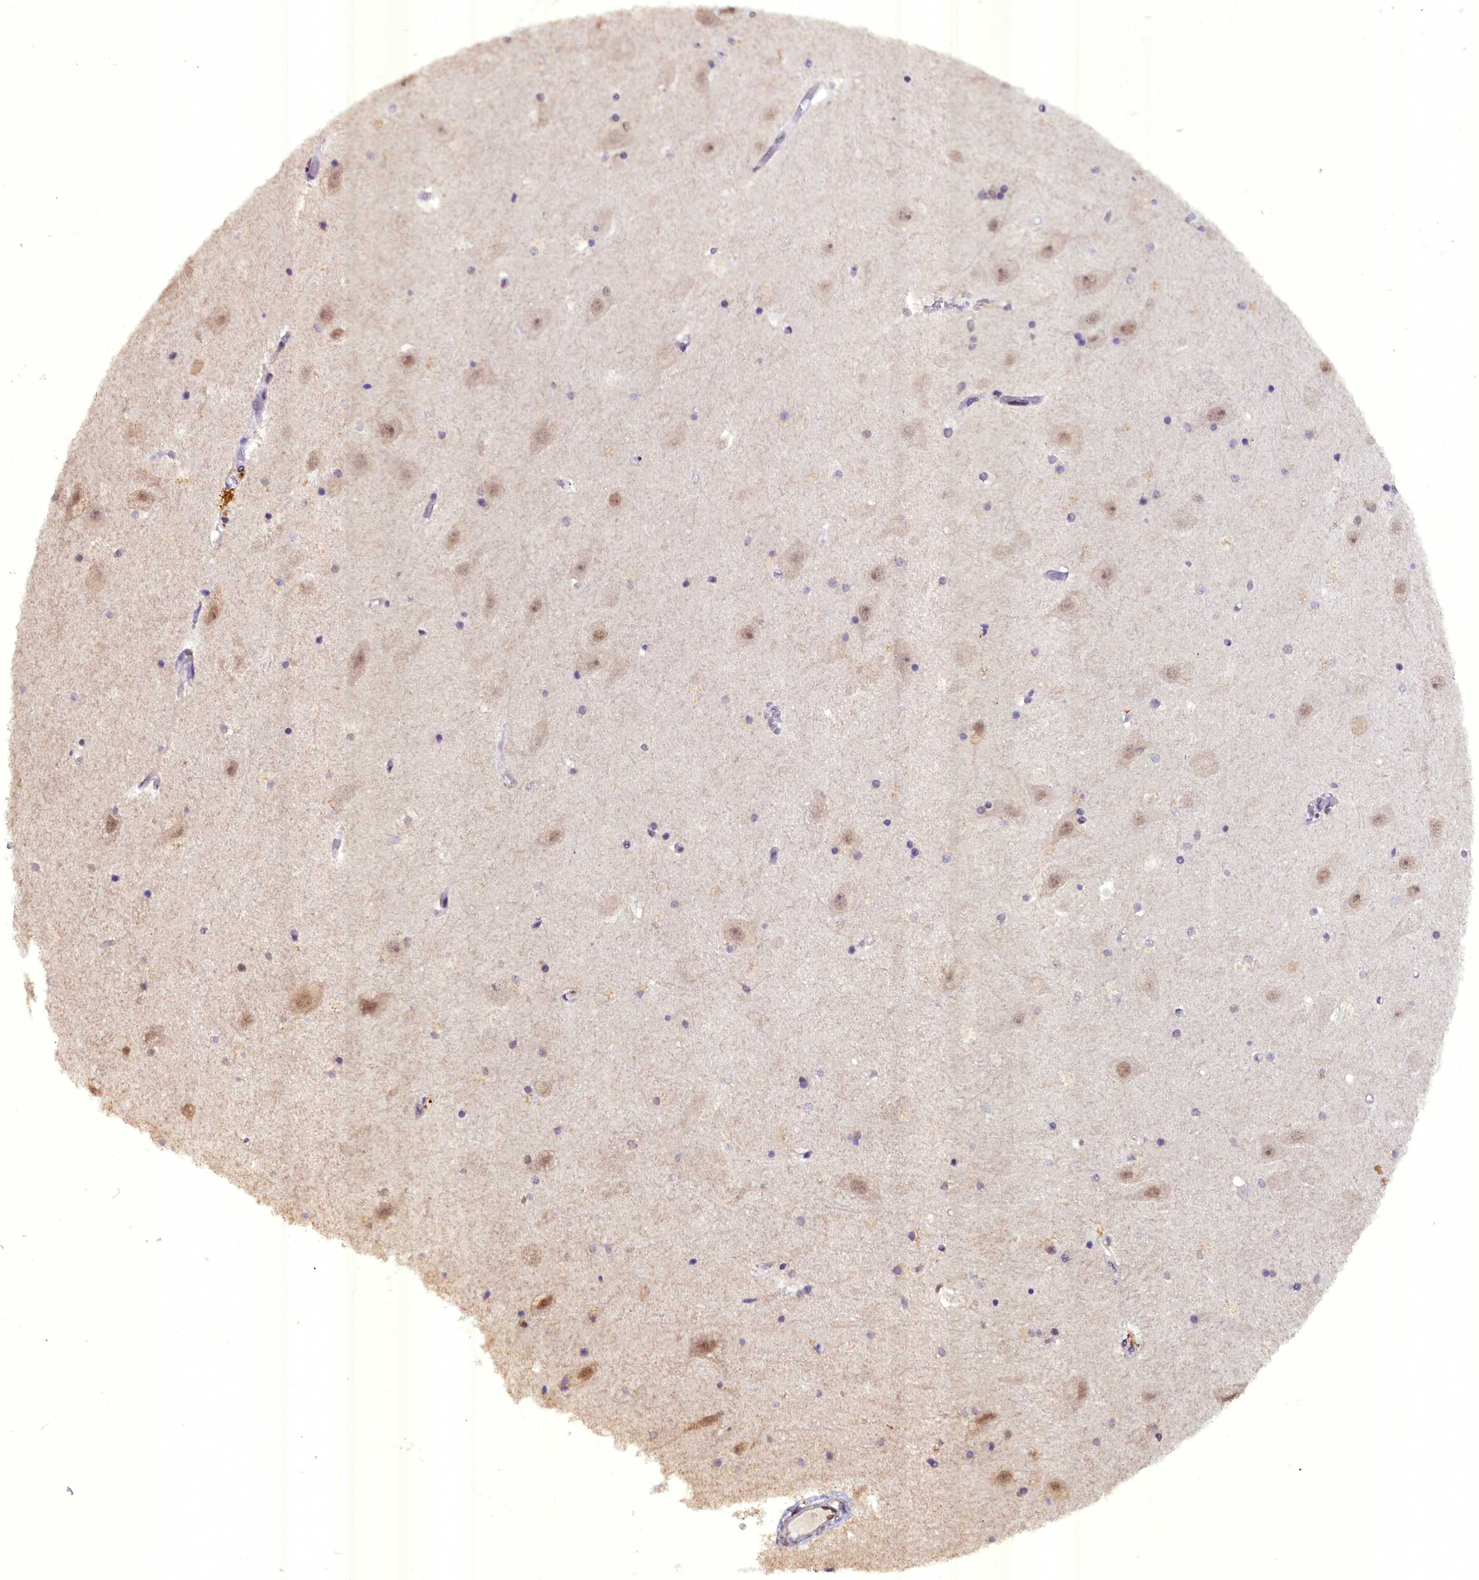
{"staining": {"intensity": "negative", "quantity": "none", "location": "none"}, "tissue": "hippocampus", "cell_type": "Glial cells", "image_type": "normal", "snomed": [{"axis": "morphology", "description": "Normal tissue, NOS"}, {"axis": "topography", "description": "Hippocampus"}], "caption": "DAB (3,3'-diaminobenzidine) immunohistochemical staining of normal human hippocampus shows no significant staining in glial cells. Brightfield microscopy of IHC stained with DAB (brown) and hematoxylin (blue), captured at high magnification.", "gene": "NCBP1", "patient": {"sex": "female", "age": 52}}